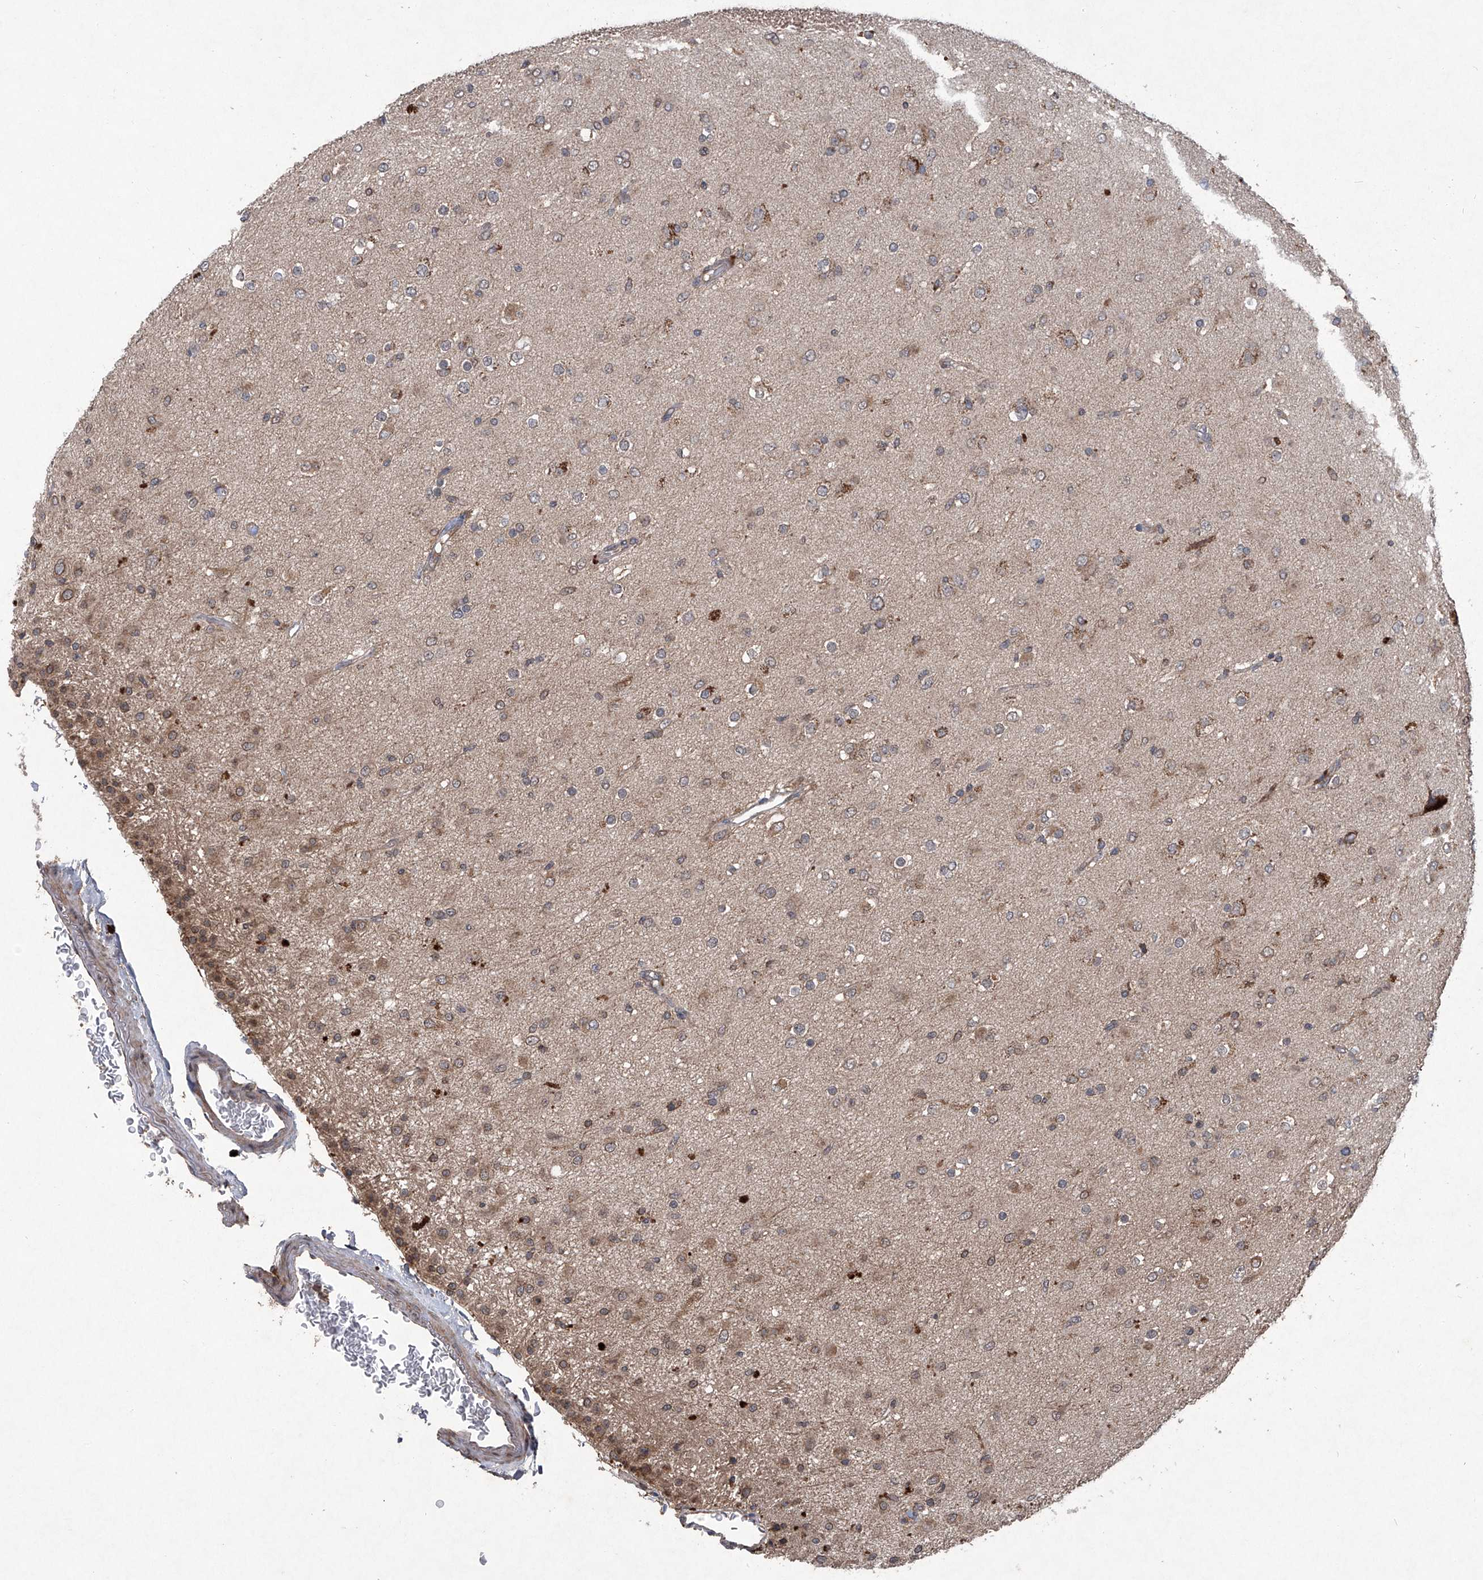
{"staining": {"intensity": "weak", "quantity": "25%-75%", "location": "cytoplasmic/membranous"}, "tissue": "glioma", "cell_type": "Tumor cells", "image_type": "cancer", "snomed": [{"axis": "morphology", "description": "Glioma, malignant, Low grade"}, {"axis": "topography", "description": "Brain"}], "caption": "Immunohistochemical staining of human low-grade glioma (malignant) shows low levels of weak cytoplasmic/membranous expression in approximately 25%-75% of tumor cells.", "gene": "SUMF2", "patient": {"sex": "male", "age": 65}}